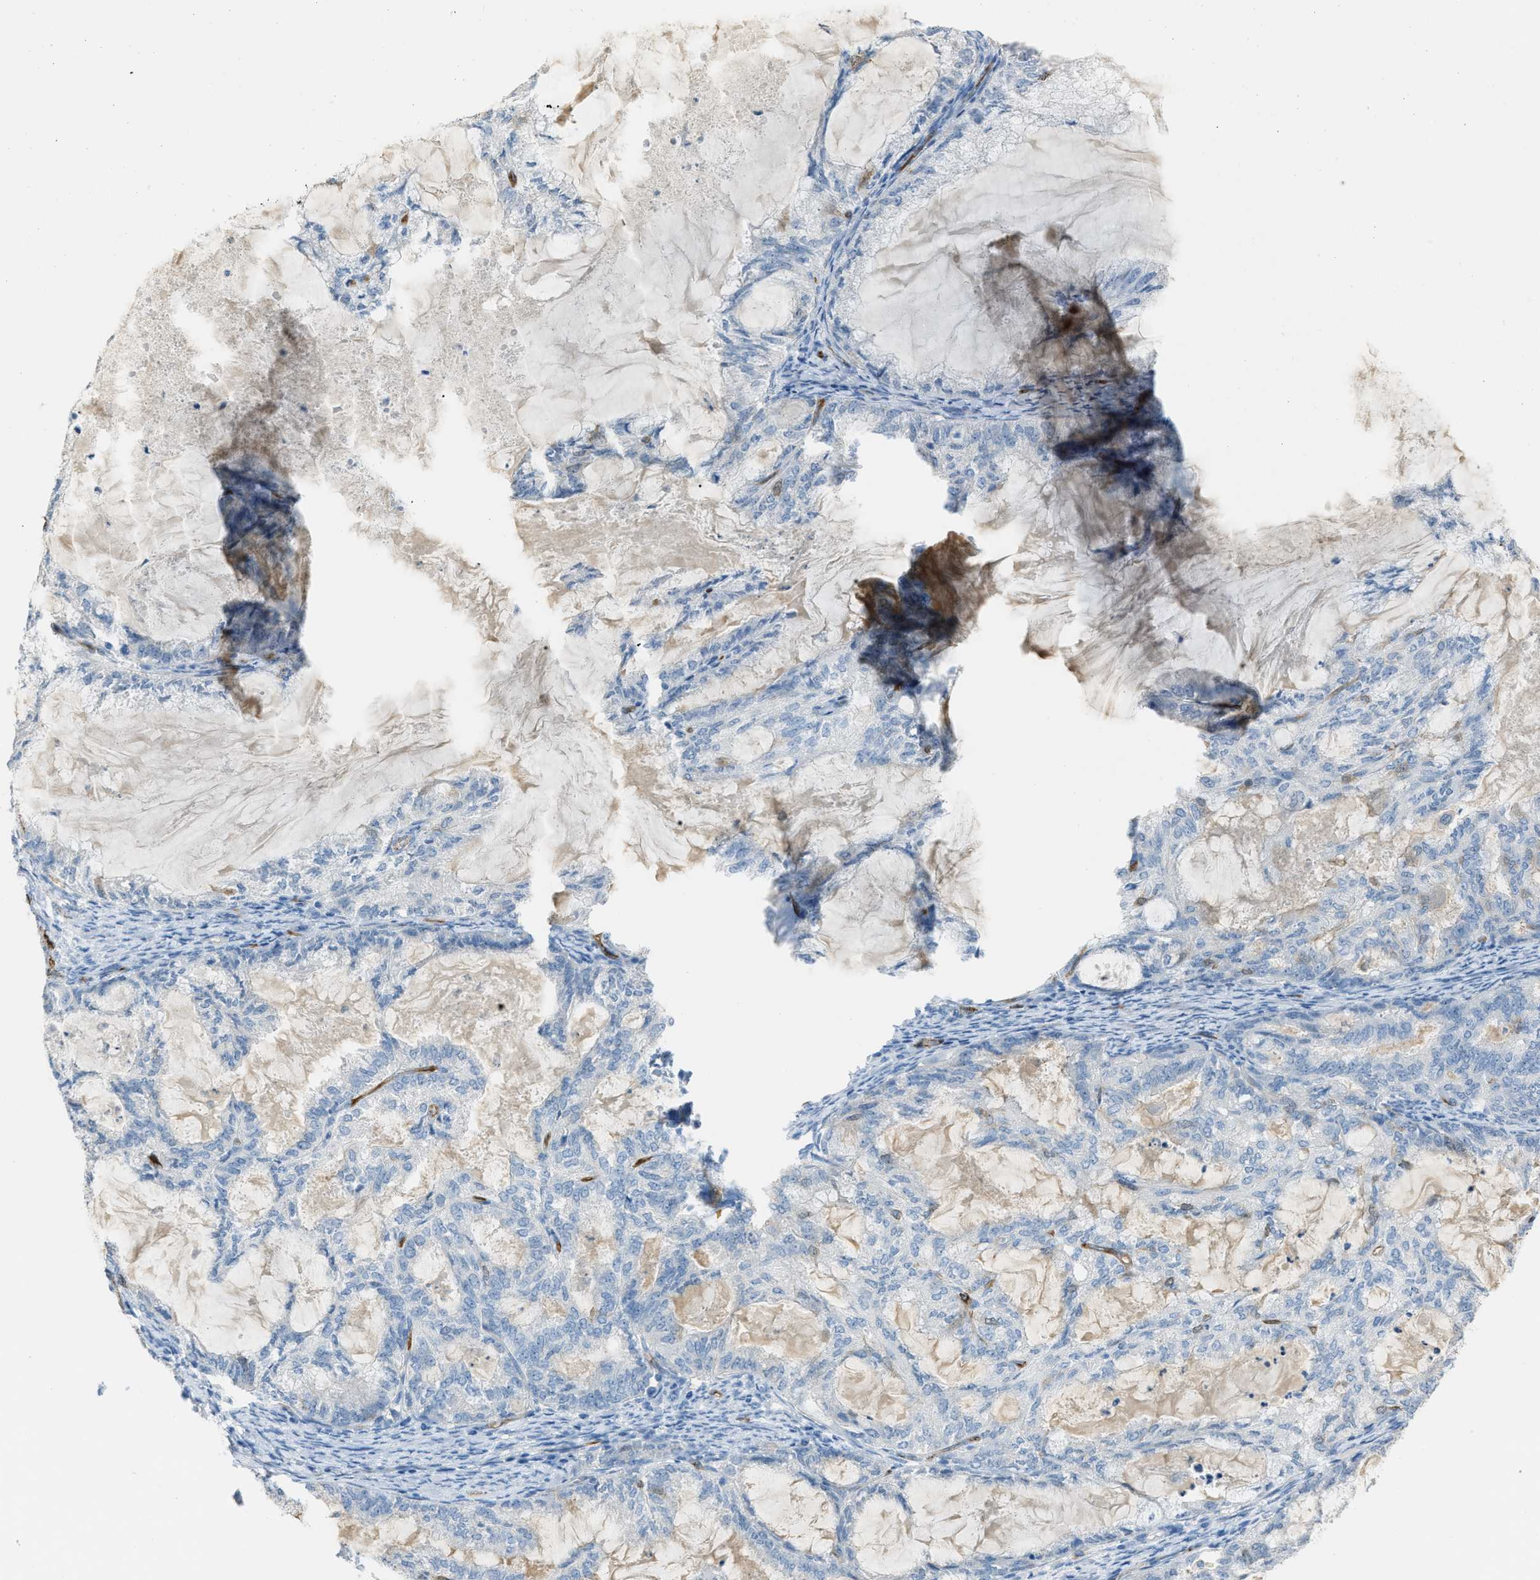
{"staining": {"intensity": "negative", "quantity": "none", "location": "none"}, "tissue": "endometrial cancer", "cell_type": "Tumor cells", "image_type": "cancer", "snomed": [{"axis": "morphology", "description": "Adenocarcinoma, NOS"}, {"axis": "topography", "description": "Endometrium"}], "caption": "A high-resolution image shows immunohistochemistry (IHC) staining of endometrial adenocarcinoma, which exhibits no significant expression in tumor cells.", "gene": "SLC22A15", "patient": {"sex": "female", "age": 86}}